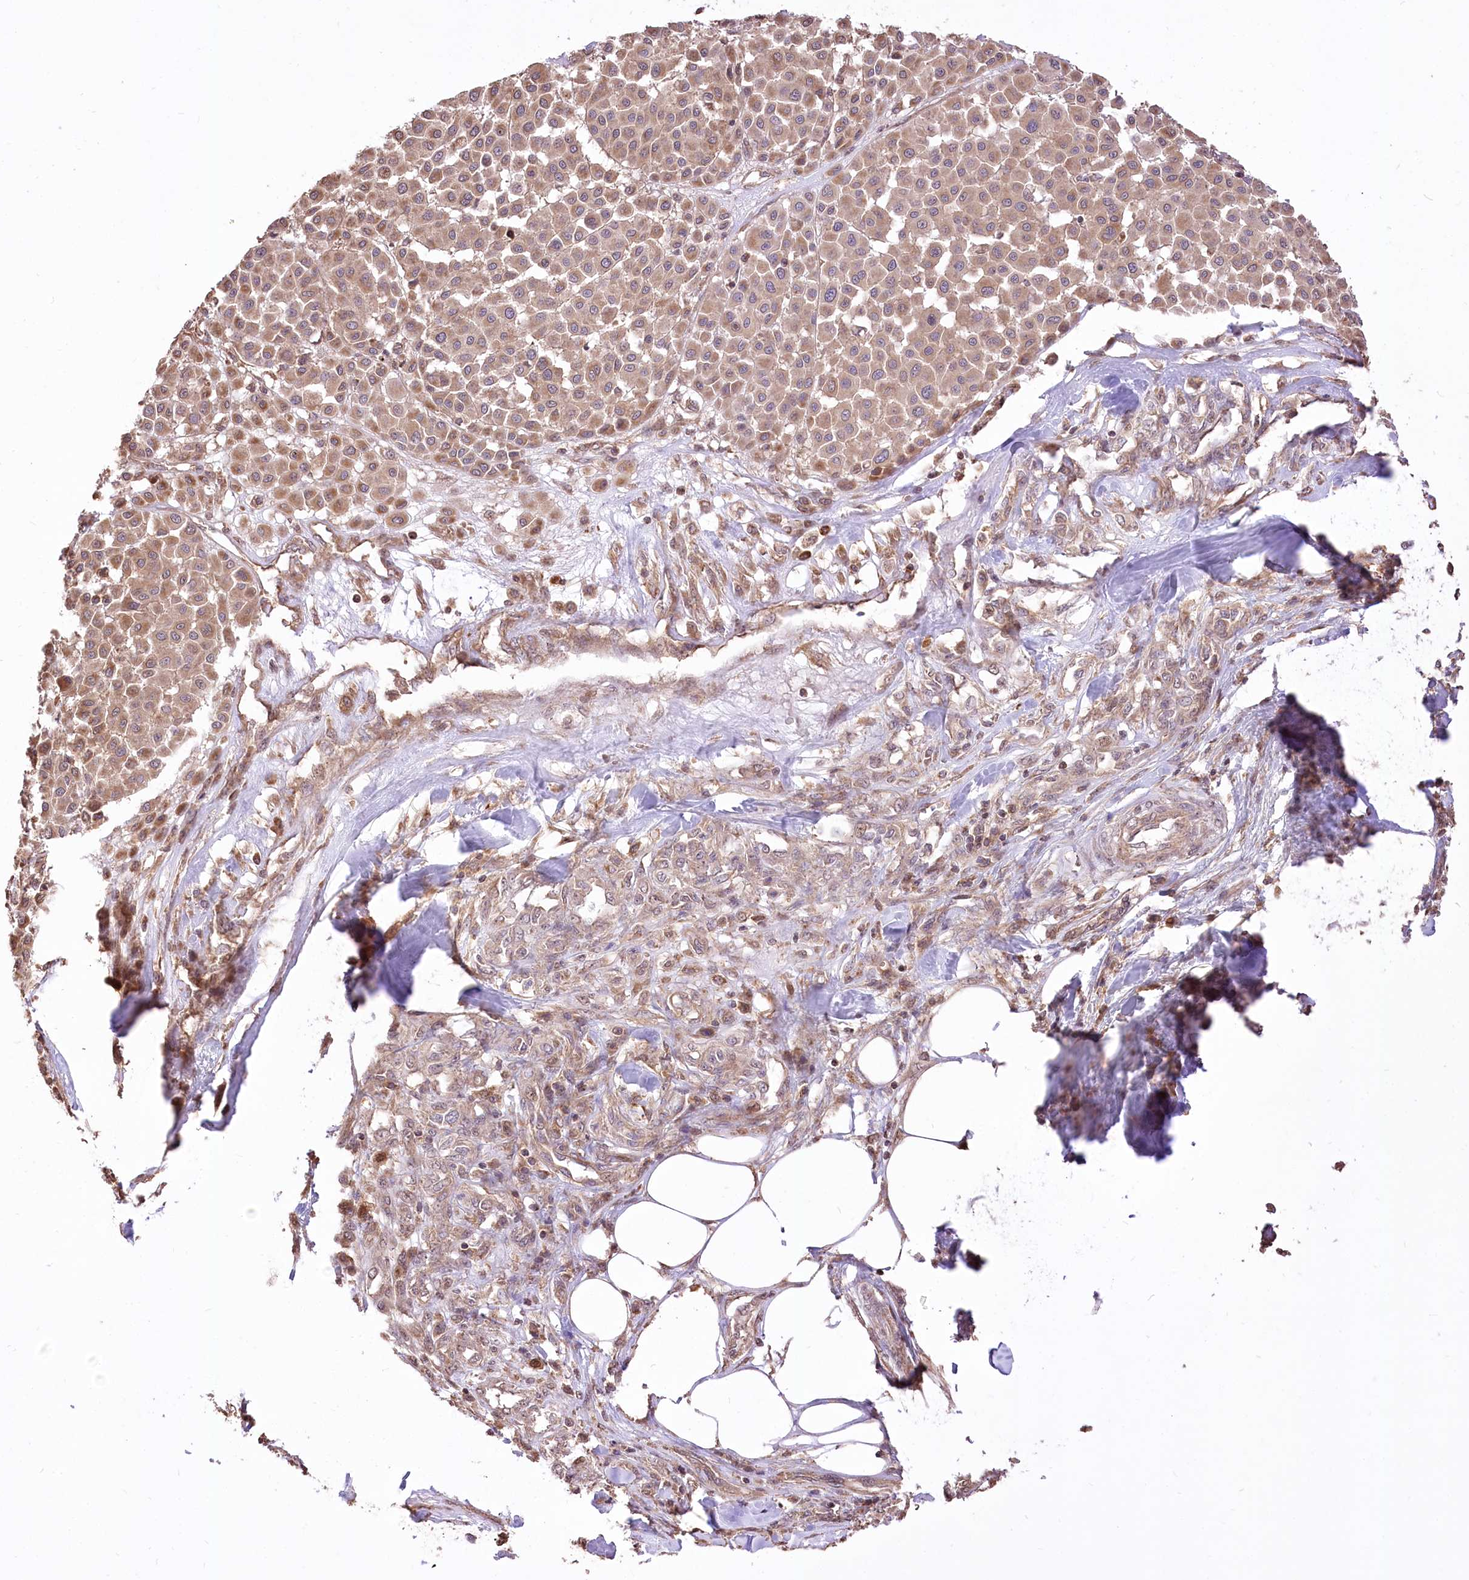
{"staining": {"intensity": "weak", "quantity": ">75%", "location": "cytoplasmic/membranous"}, "tissue": "melanoma", "cell_type": "Tumor cells", "image_type": "cancer", "snomed": [{"axis": "morphology", "description": "Malignant melanoma, Metastatic site"}, {"axis": "topography", "description": "Soft tissue"}], "caption": "Immunohistochemistry (IHC) (DAB (3,3'-diaminobenzidine)) staining of human malignant melanoma (metastatic site) displays weak cytoplasmic/membranous protein expression in about >75% of tumor cells.", "gene": "XYLB", "patient": {"sex": "male", "age": 41}}